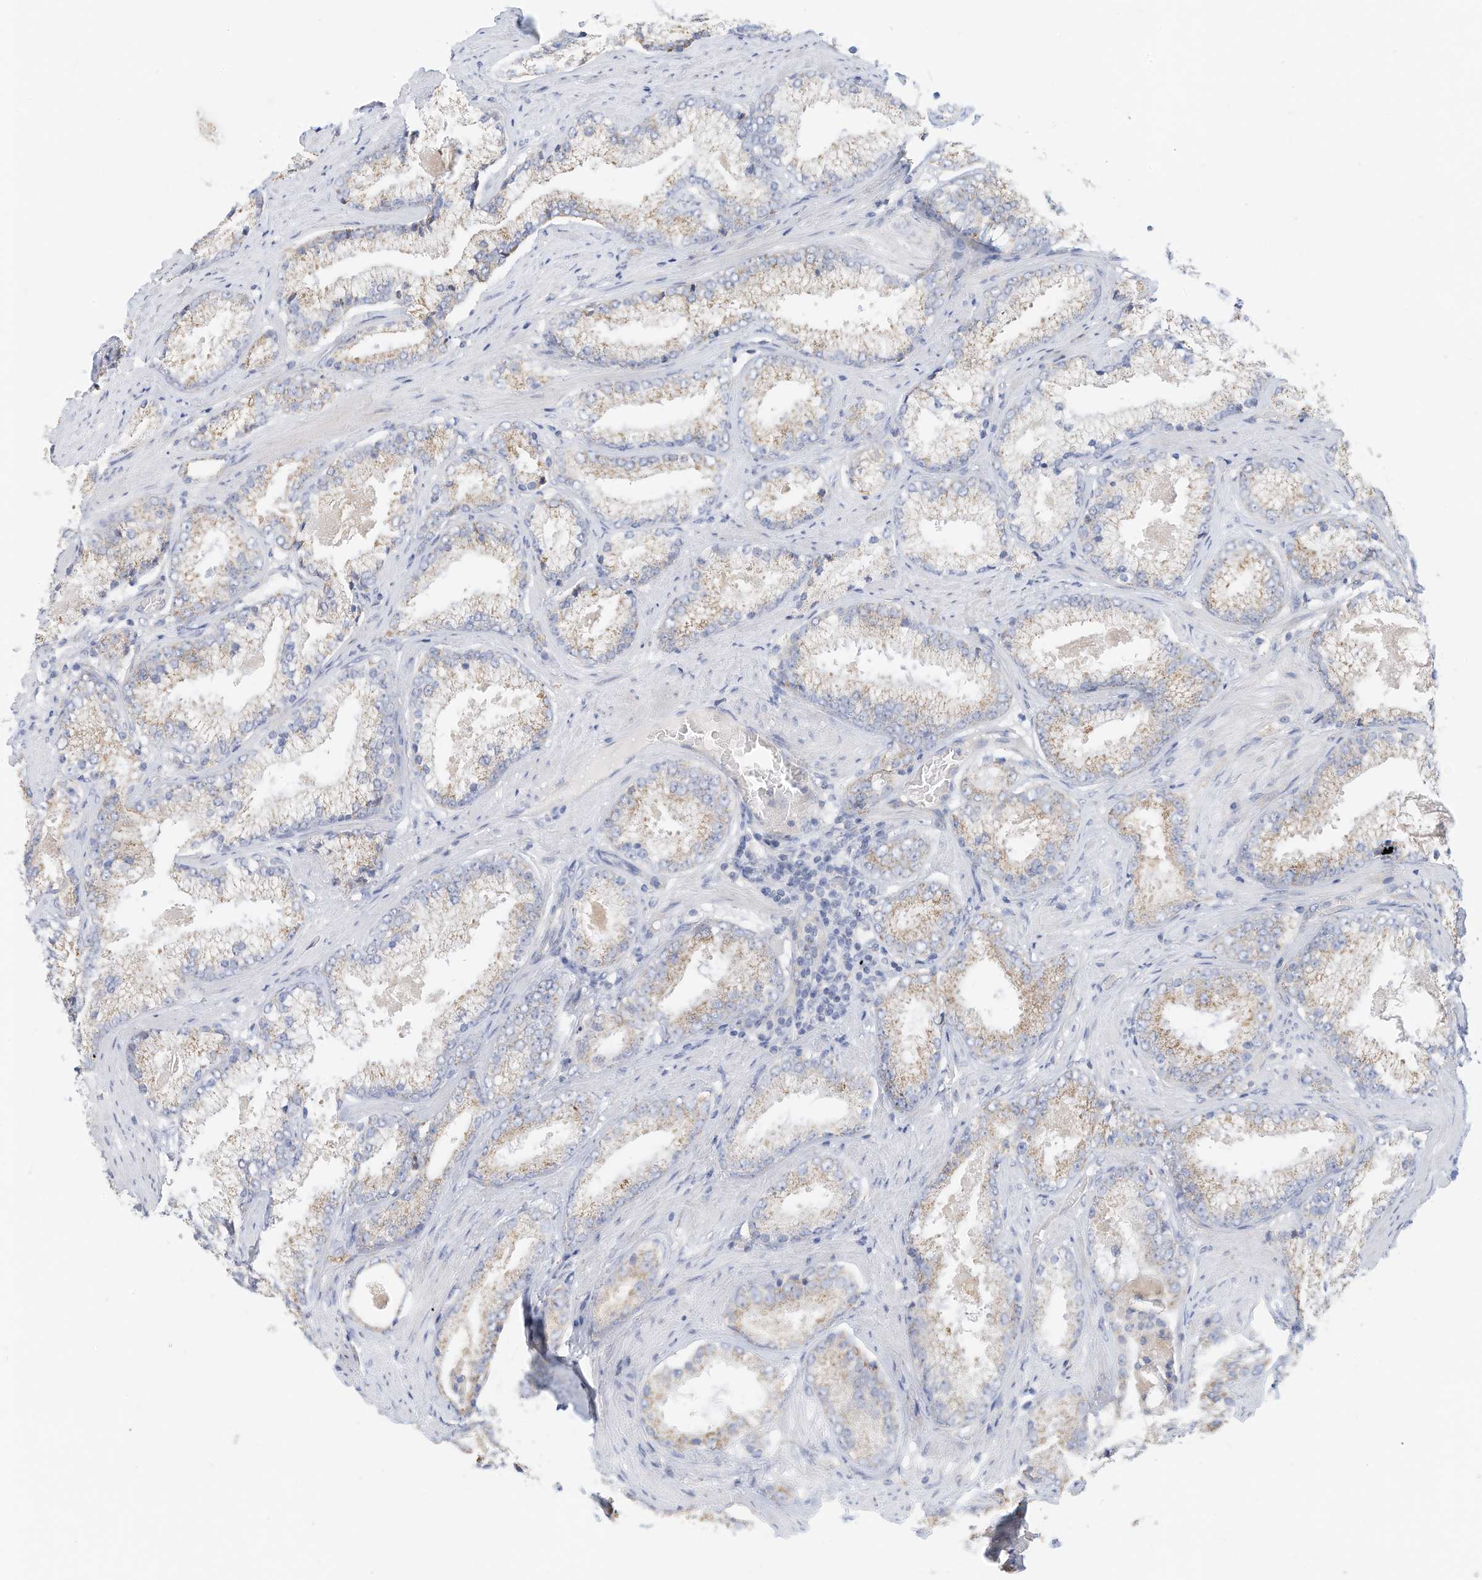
{"staining": {"intensity": "moderate", "quantity": "25%-75%", "location": "cytoplasmic/membranous"}, "tissue": "prostate cancer", "cell_type": "Tumor cells", "image_type": "cancer", "snomed": [{"axis": "morphology", "description": "Adenocarcinoma, High grade"}, {"axis": "topography", "description": "Prostate"}], "caption": "Tumor cells exhibit medium levels of moderate cytoplasmic/membranous positivity in approximately 25%-75% of cells in human high-grade adenocarcinoma (prostate). The staining was performed using DAB (3,3'-diaminobenzidine) to visualize the protein expression in brown, while the nuclei were stained in blue with hematoxylin (Magnification: 20x).", "gene": "RHOH", "patient": {"sex": "male", "age": 66}}